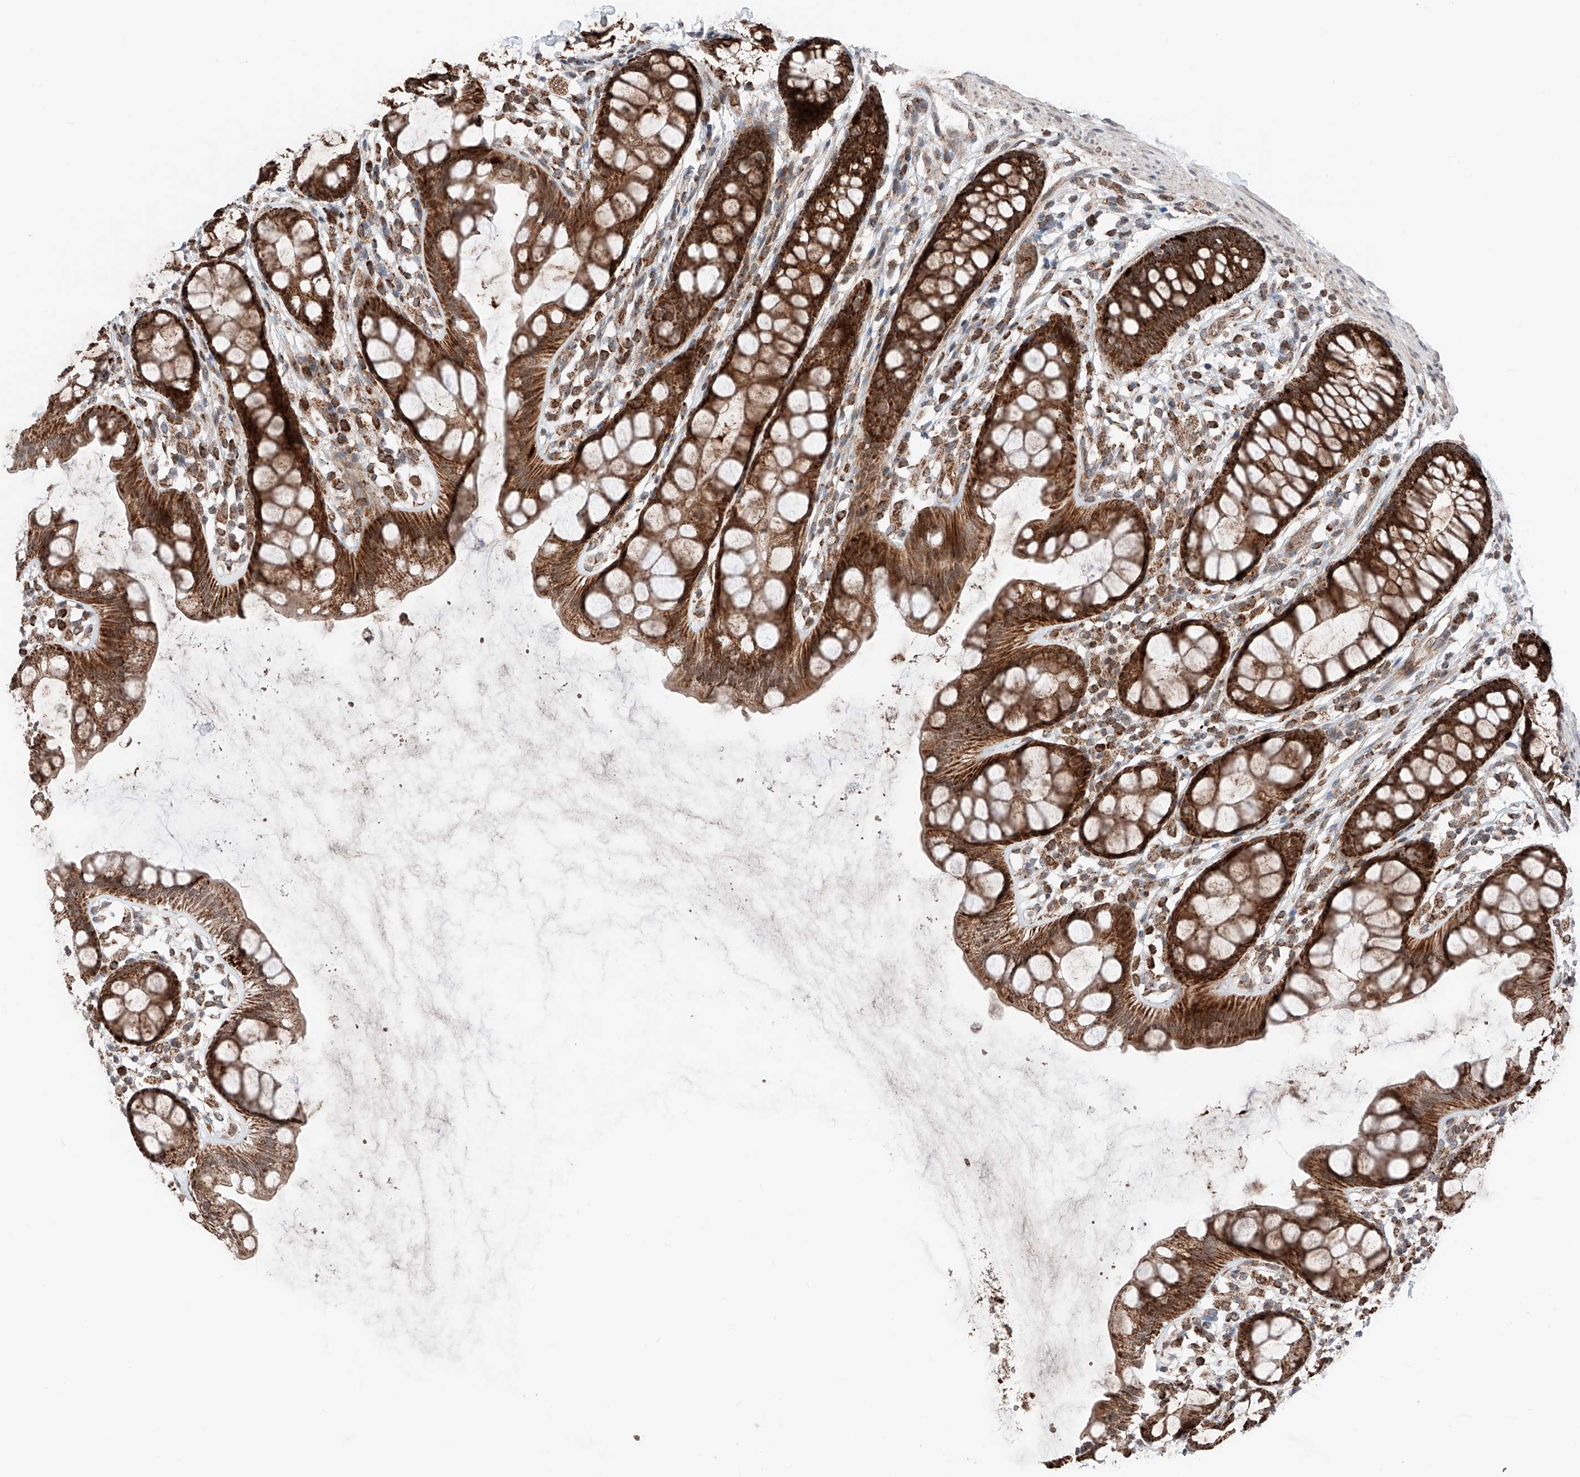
{"staining": {"intensity": "strong", "quantity": ">75%", "location": "cytoplasmic/membranous"}, "tissue": "rectum", "cell_type": "Glandular cells", "image_type": "normal", "snomed": [{"axis": "morphology", "description": "Normal tissue, NOS"}, {"axis": "topography", "description": "Rectum"}], "caption": "About >75% of glandular cells in unremarkable rectum demonstrate strong cytoplasmic/membranous protein expression as visualized by brown immunohistochemical staining.", "gene": "ZSCAN29", "patient": {"sex": "female", "age": 65}}